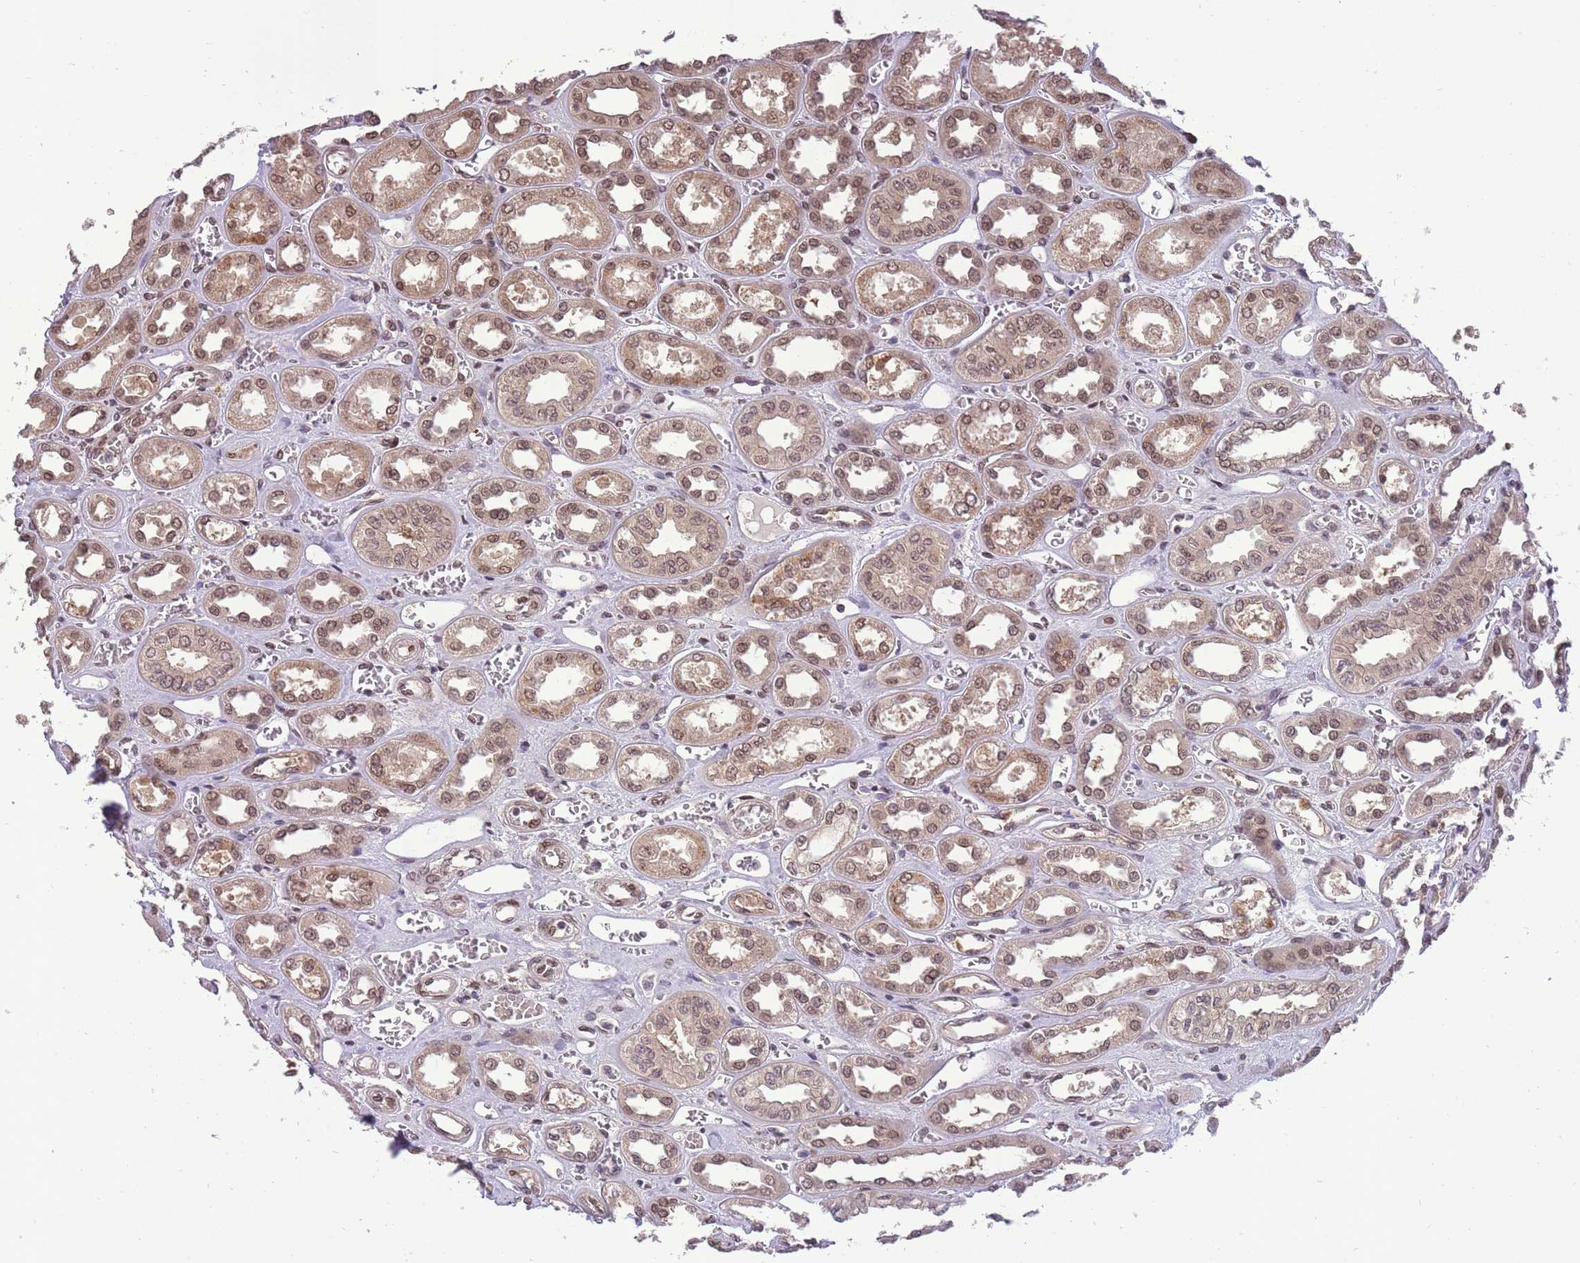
{"staining": {"intensity": "moderate", "quantity": "<25%", "location": "nuclear"}, "tissue": "kidney", "cell_type": "Cells in glomeruli", "image_type": "normal", "snomed": [{"axis": "morphology", "description": "Normal tissue, NOS"}, {"axis": "morphology", "description": "Adenocarcinoma, NOS"}, {"axis": "topography", "description": "Kidney"}], "caption": "Immunohistochemical staining of benign human kidney reveals low levels of moderate nuclear expression in about <25% of cells in glomeruli.", "gene": "CDIP1", "patient": {"sex": "female", "age": 68}}